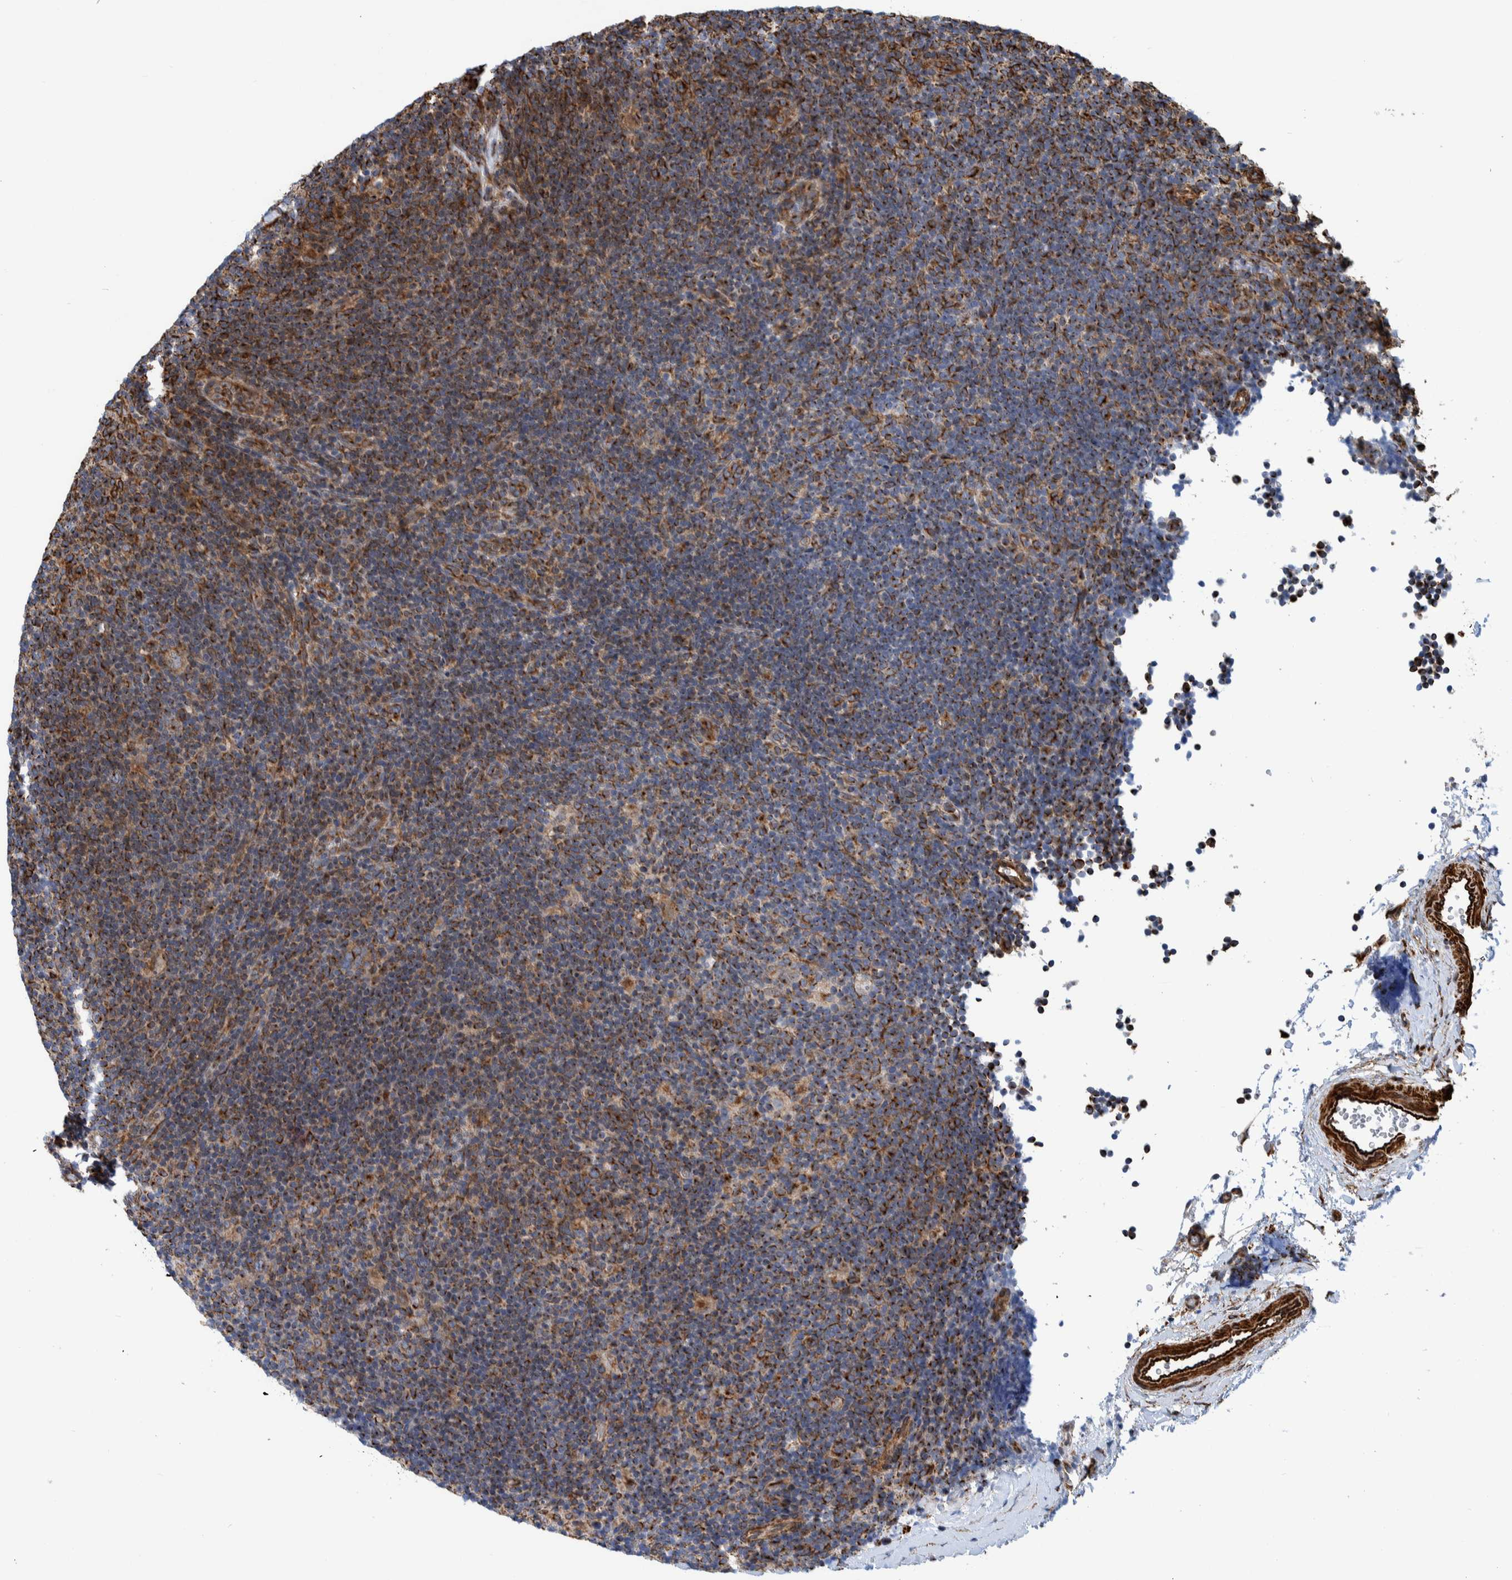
{"staining": {"intensity": "moderate", "quantity": ">75%", "location": "cytoplasmic/membranous"}, "tissue": "lymphoma", "cell_type": "Tumor cells", "image_type": "cancer", "snomed": [{"axis": "morphology", "description": "Hodgkin's disease, NOS"}, {"axis": "topography", "description": "Lymph node"}], "caption": "Moderate cytoplasmic/membranous positivity is present in about >75% of tumor cells in Hodgkin's disease.", "gene": "CCDC57", "patient": {"sex": "female", "age": 57}}